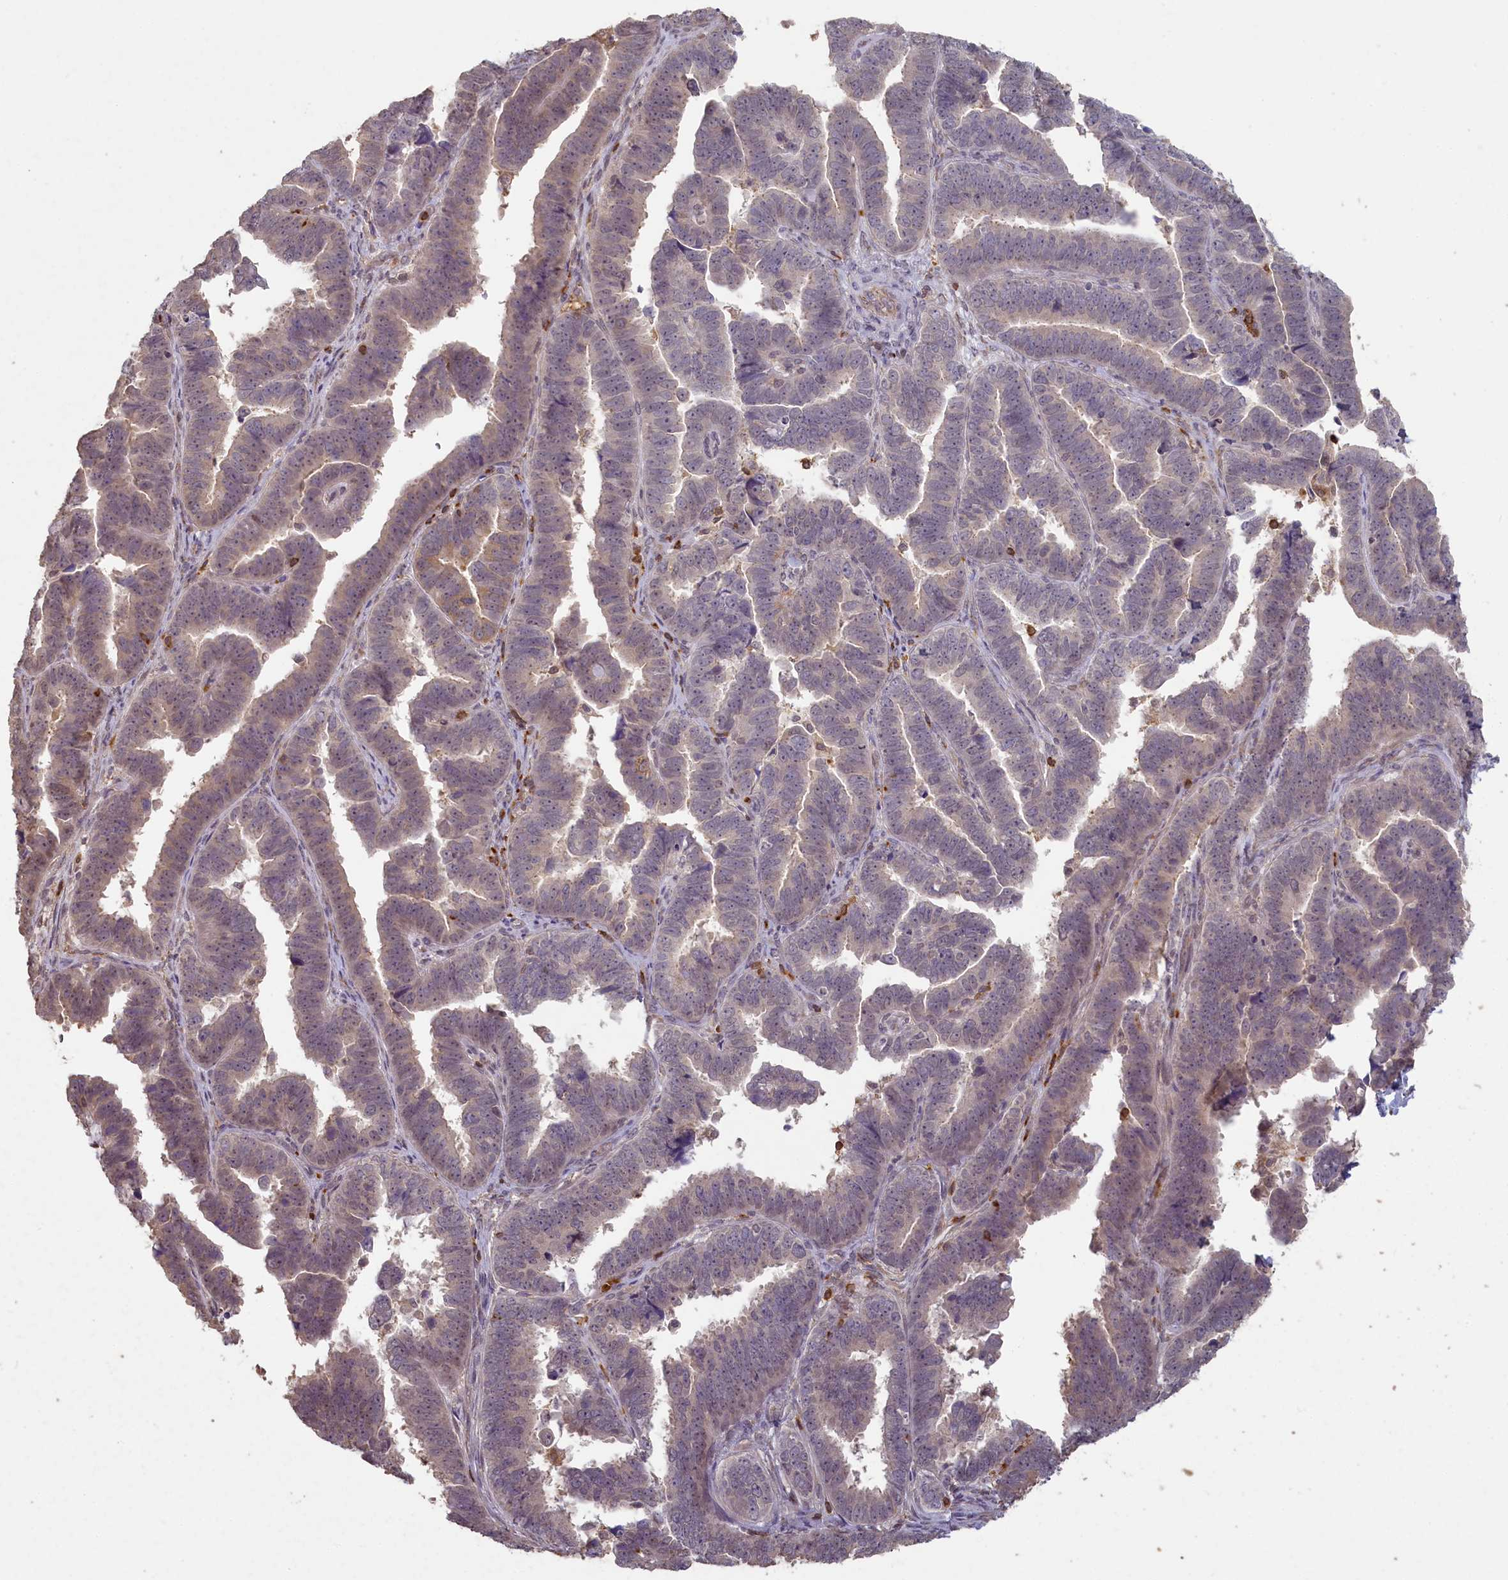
{"staining": {"intensity": "negative", "quantity": "none", "location": "none"}, "tissue": "endometrial cancer", "cell_type": "Tumor cells", "image_type": "cancer", "snomed": [{"axis": "morphology", "description": "Adenocarcinoma, NOS"}, {"axis": "topography", "description": "Endometrium"}], "caption": "DAB (3,3'-diaminobenzidine) immunohistochemical staining of human endometrial adenocarcinoma shows no significant expression in tumor cells. Nuclei are stained in blue.", "gene": "MADD", "patient": {"sex": "female", "age": 75}}